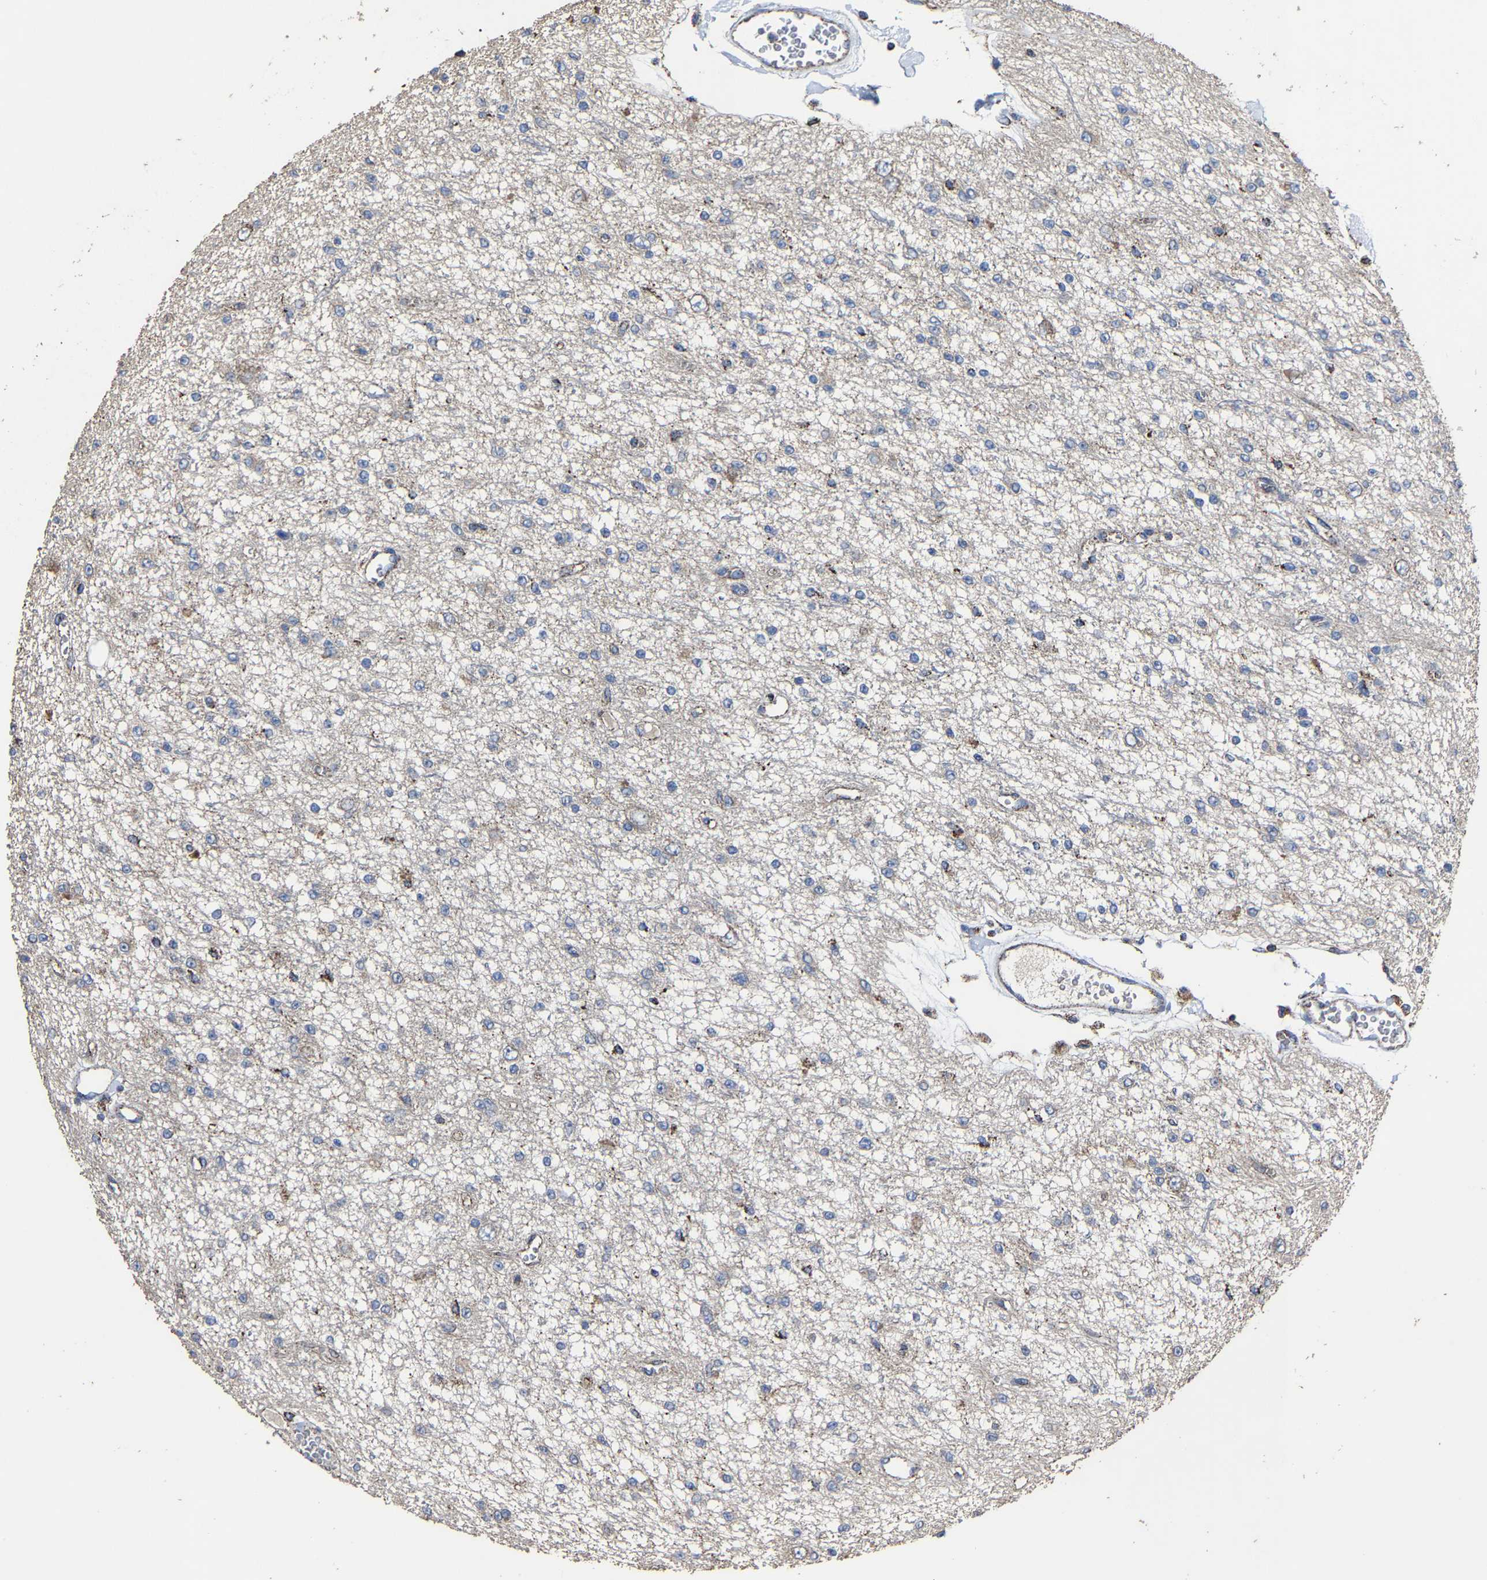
{"staining": {"intensity": "moderate", "quantity": "<25%", "location": "cytoplasmic/membranous"}, "tissue": "glioma", "cell_type": "Tumor cells", "image_type": "cancer", "snomed": [{"axis": "morphology", "description": "Glioma, malignant, Low grade"}, {"axis": "topography", "description": "Brain"}], "caption": "Low-grade glioma (malignant) stained with IHC demonstrates moderate cytoplasmic/membranous expression in approximately <25% of tumor cells.", "gene": "NDUFV3", "patient": {"sex": "male", "age": 38}}